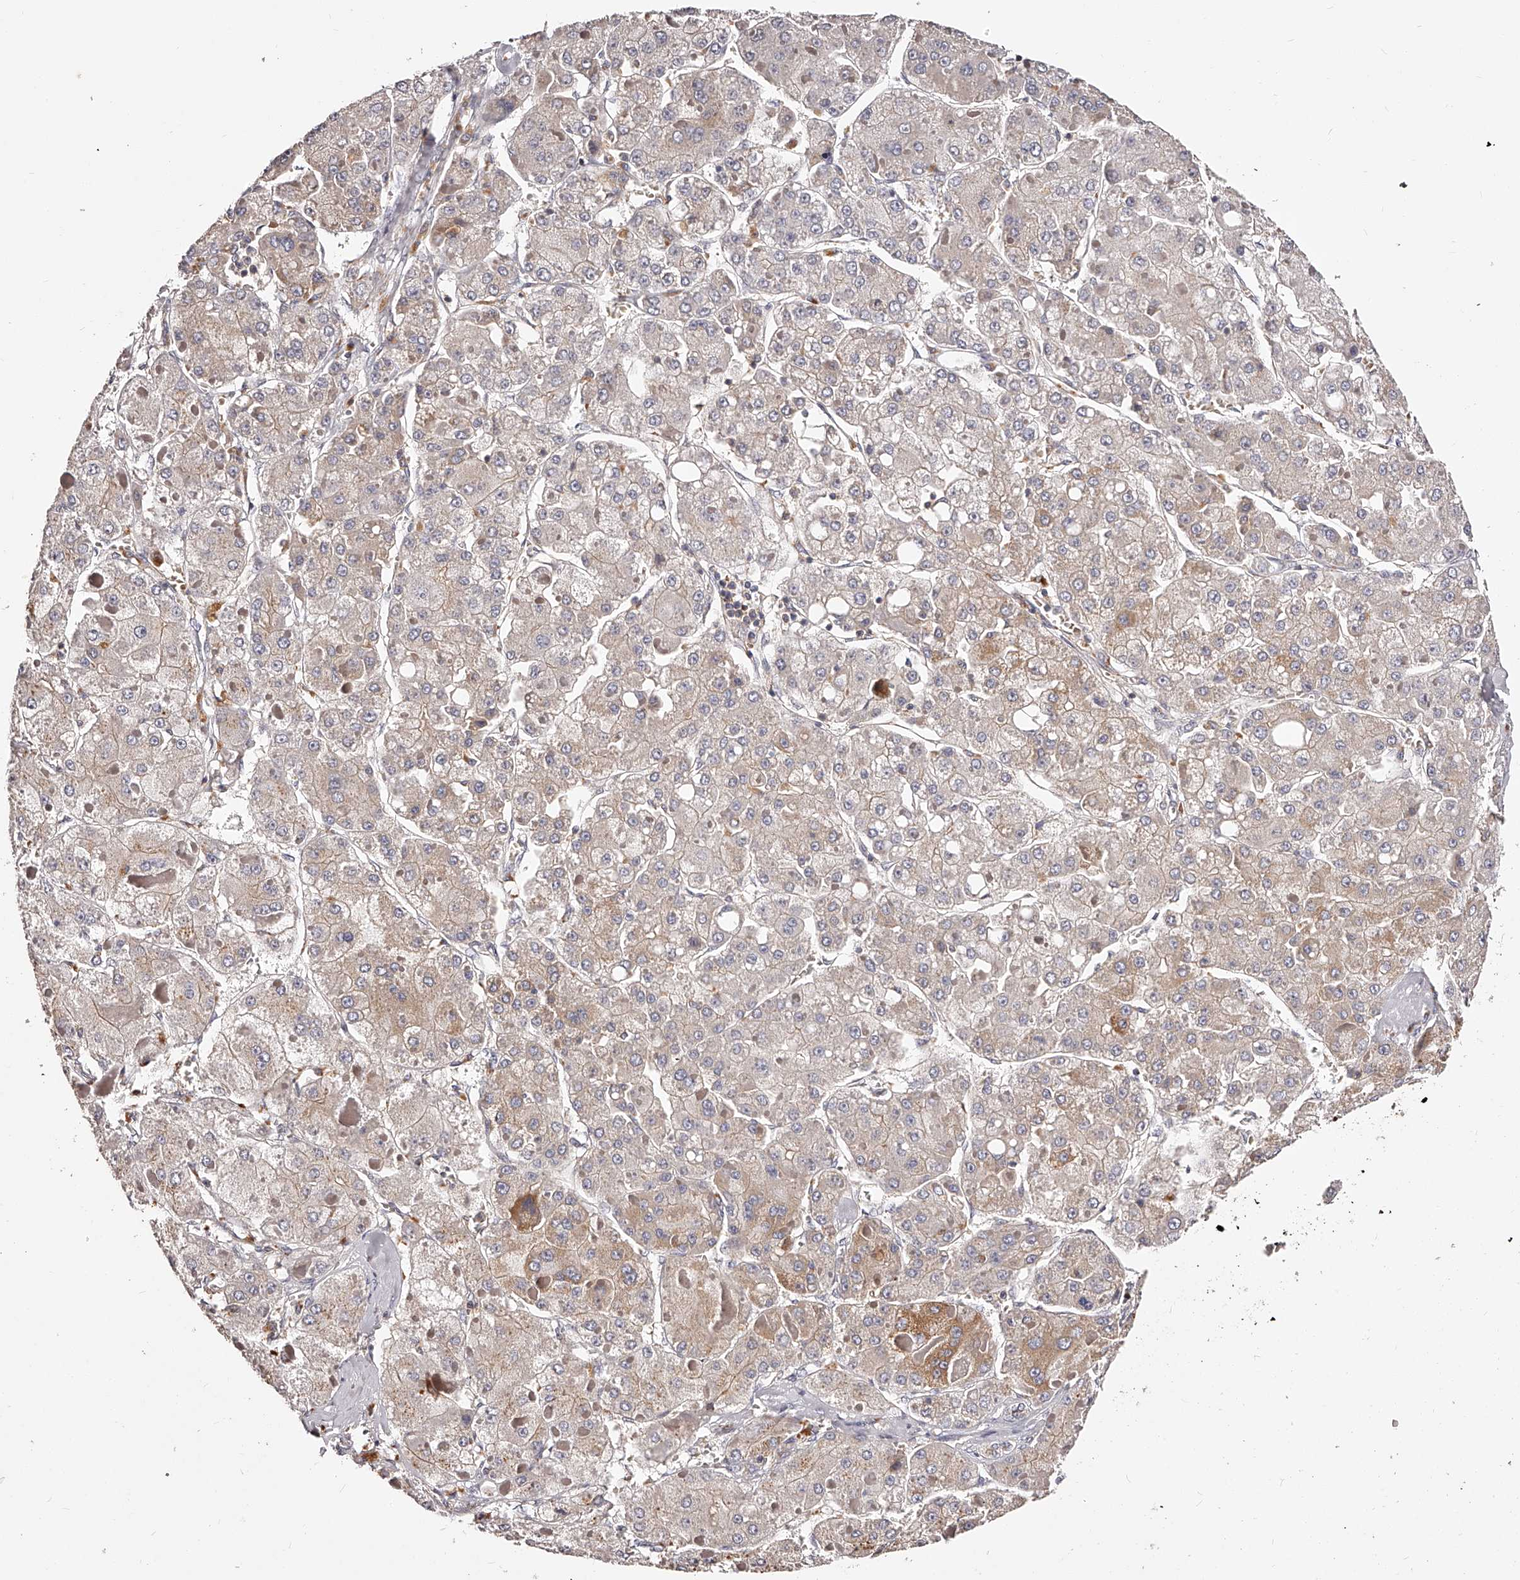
{"staining": {"intensity": "weak", "quantity": "<25%", "location": "cytoplasmic/membranous"}, "tissue": "liver cancer", "cell_type": "Tumor cells", "image_type": "cancer", "snomed": [{"axis": "morphology", "description": "Carcinoma, Hepatocellular, NOS"}, {"axis": "topography", "description": "Liver"}], "caption": "IHC of human hepatocellular carcinoma (liver) exhibits no staining in tumor cells. Brightfield microscopy of immunohistochemistry stained with DAB (3,3'-diaminobenzidine) (brown) and hematoxylin (blue), captured at high magnification.", "gene": "PHACTR1", "patient": {"sex": "female", "age": 73}}